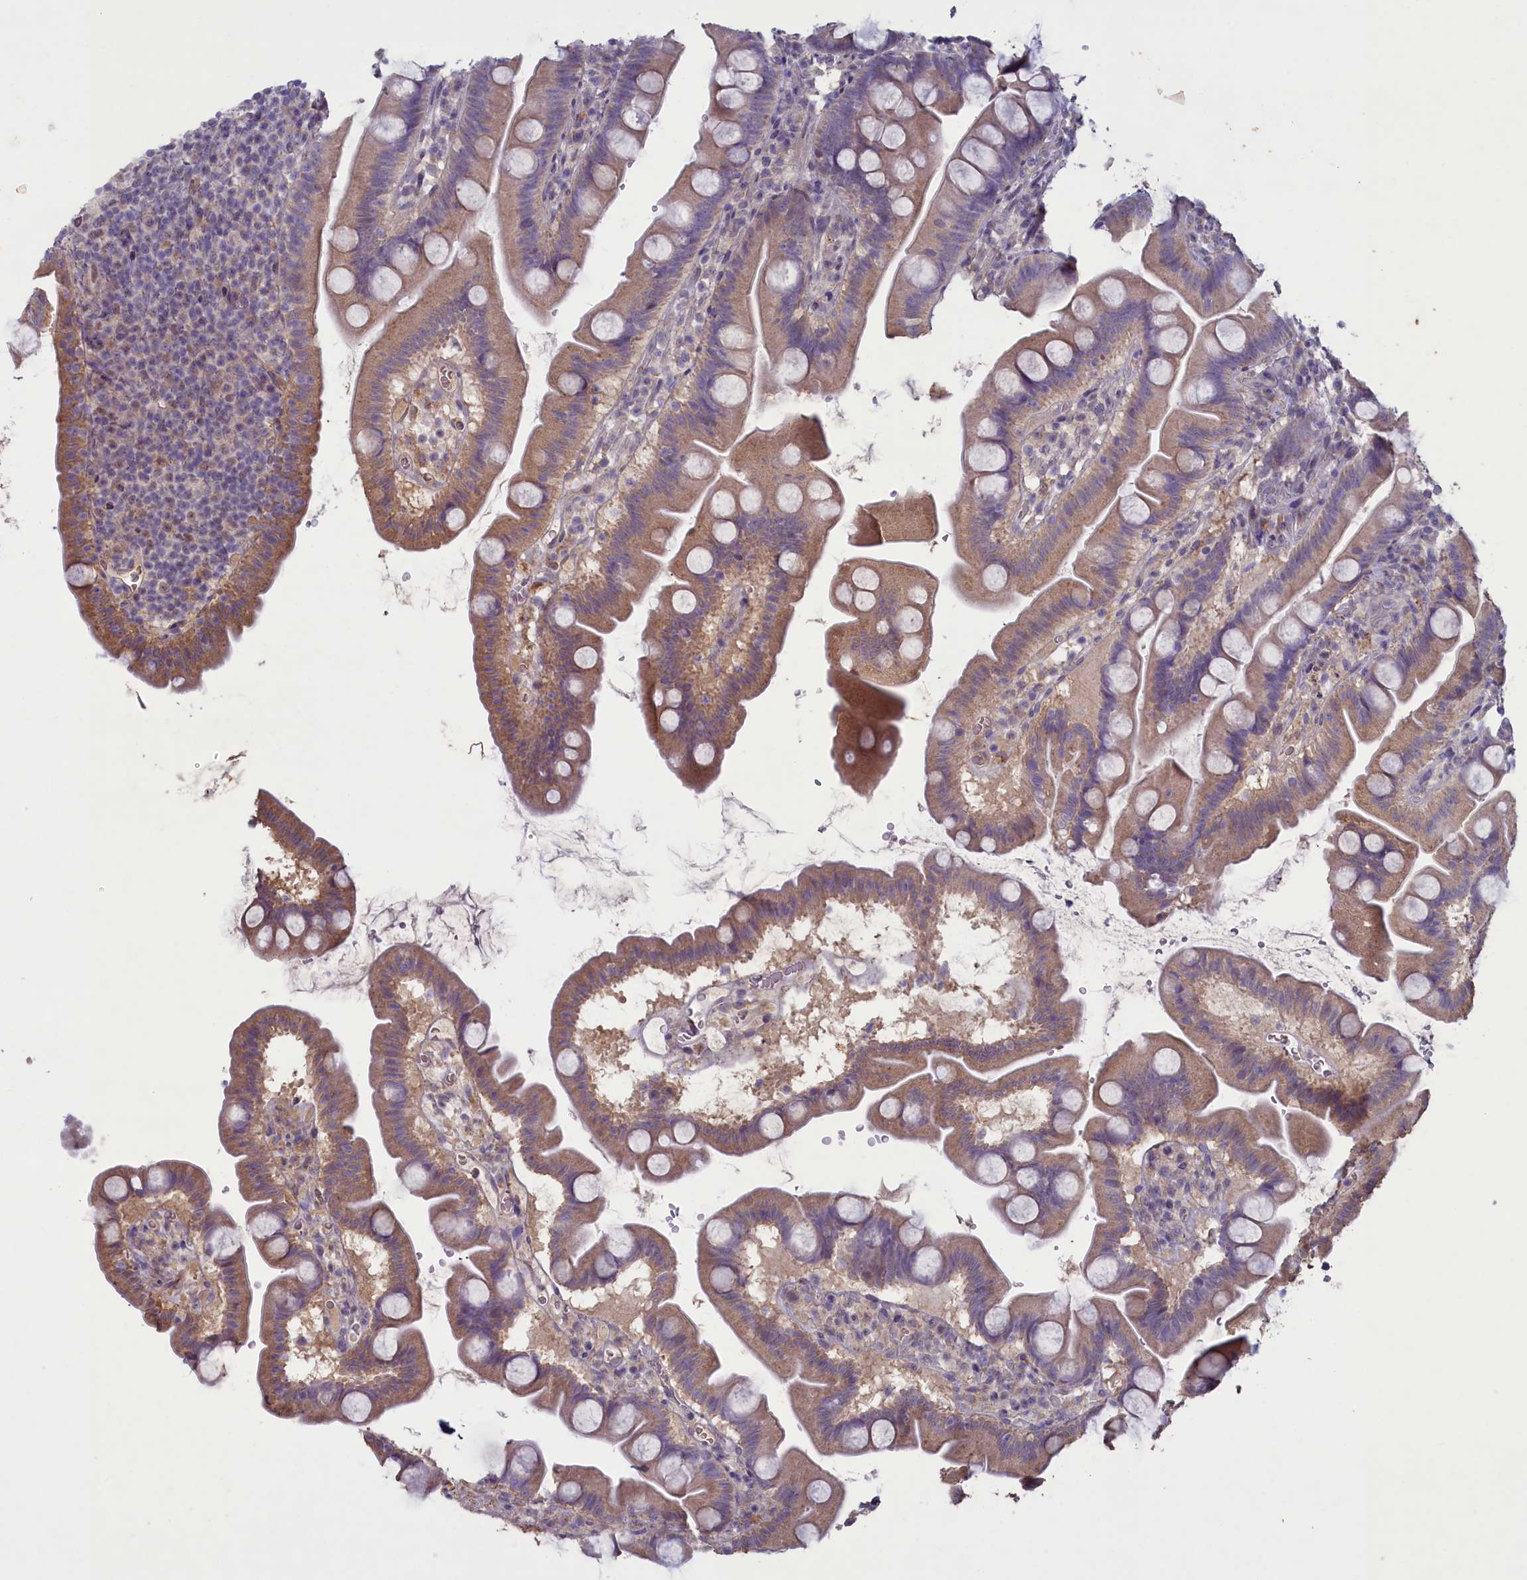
{"staining": {"intensity": "weak", "quantity": "25%-75%", "location": "cytoplasmic/membranous"}, "tissue": "small intestine", "cell_type": "Glandular cells", "image_type": "normal", "snomed": [{"axis": "morphology", "description": "Normal tissue, NOS"}, {"axis": "topography", "description": "Small intestine"}], "caption": "Protein staining shows weak cytoplasmic/membranous expression in approximately 25%-75% of glandular cells in unremarkable small intestine.", "gene": "ATF7IP2", "patient": {"sex": "female", "age": 68}}